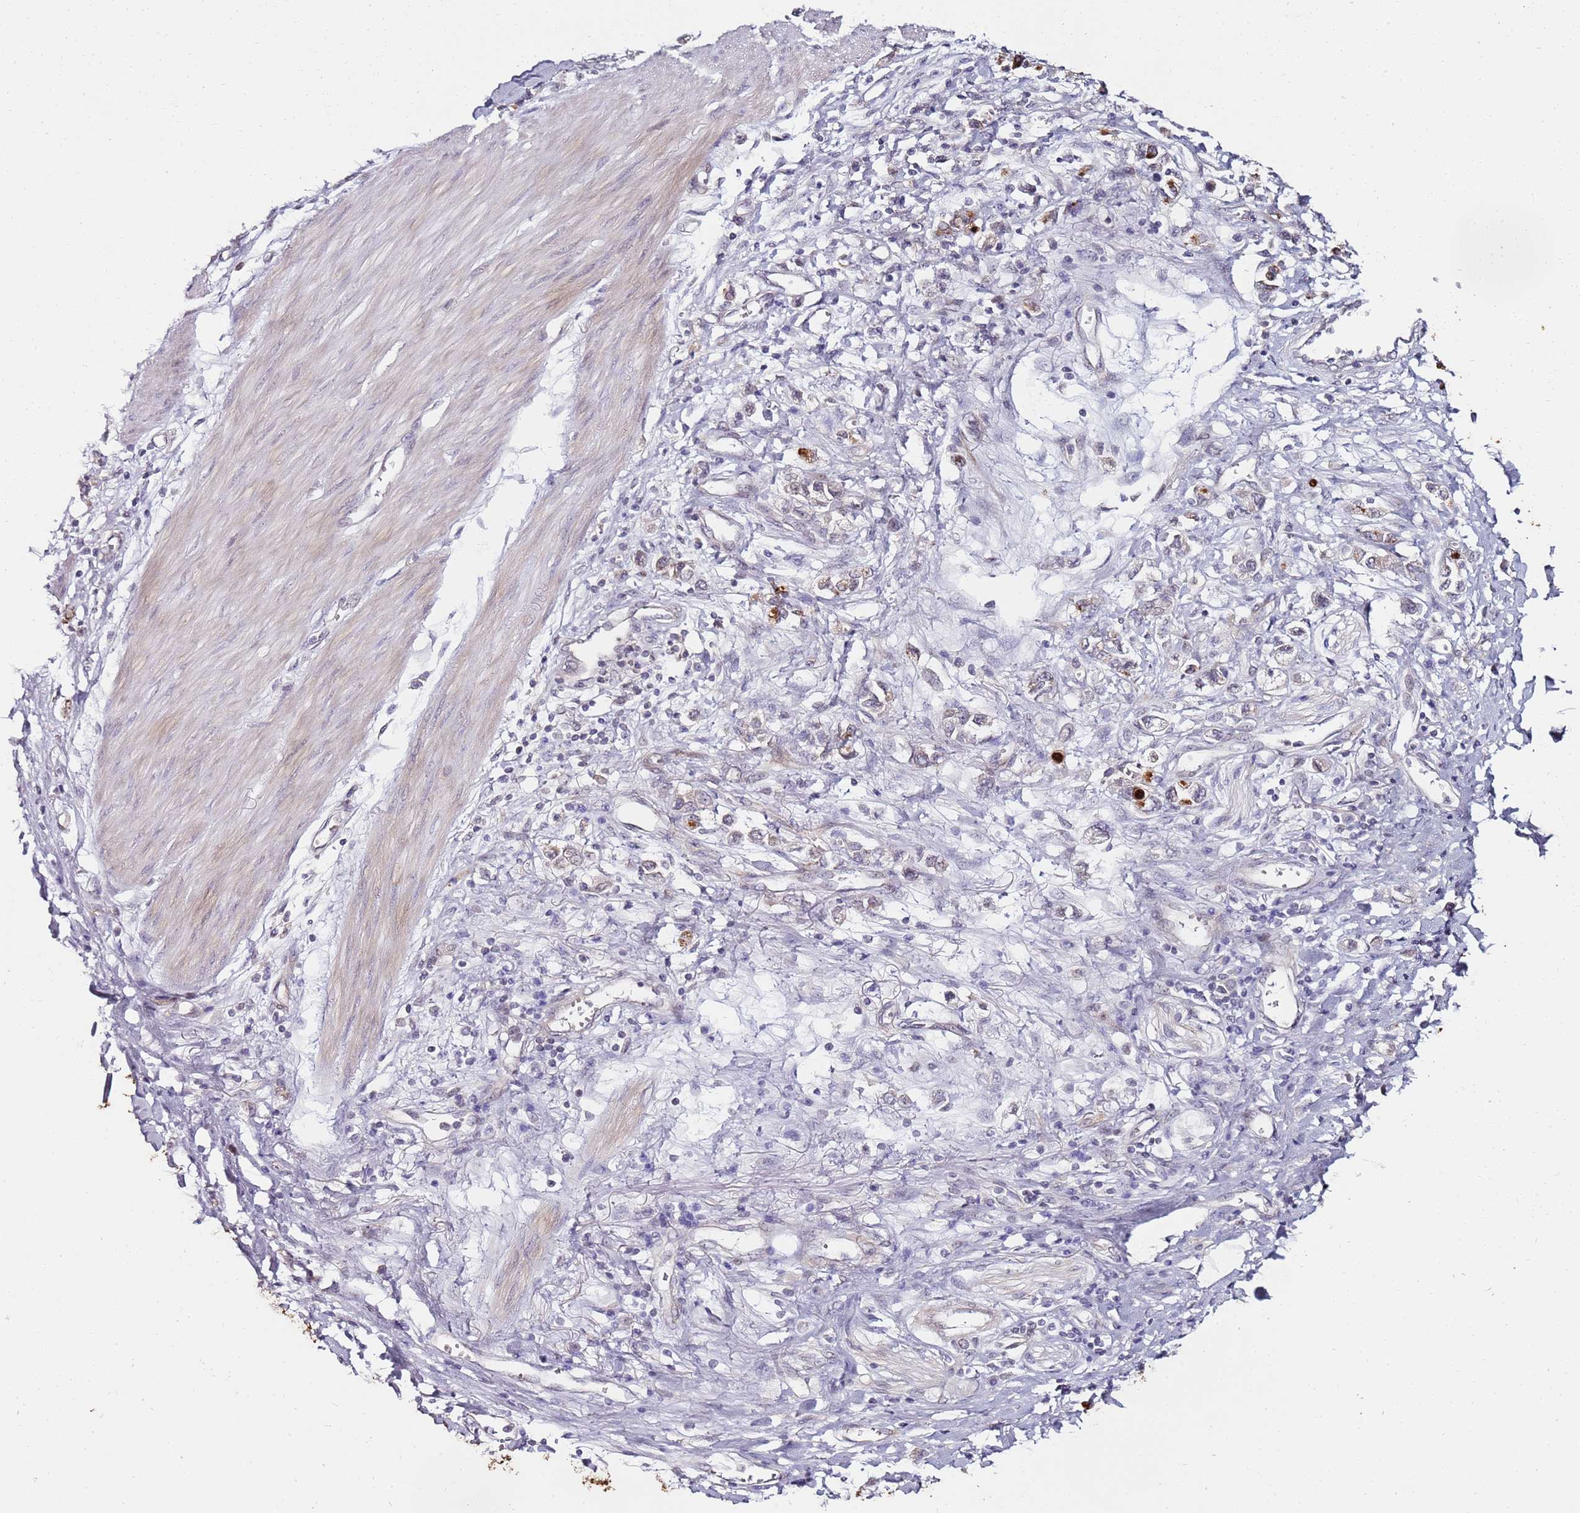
{"staining": {"intensity": "negative", "quantity": "none", "location": "none"}, "tissue": "stomach cancer", "cell_type": "Tumor cells", "image_type": "cancer", "snomed": [{"axis": "morphology", "description": "Adenocarcinoma, NOS"}, {"axis": "topography", "description": "Stomach"}], "caption": "Protein analysis of adenocarcinoma (stomach) displays no significant staining in tumor cells.", "gene": "DUSP28", "patient": {"sex": "female", "age": 76}}